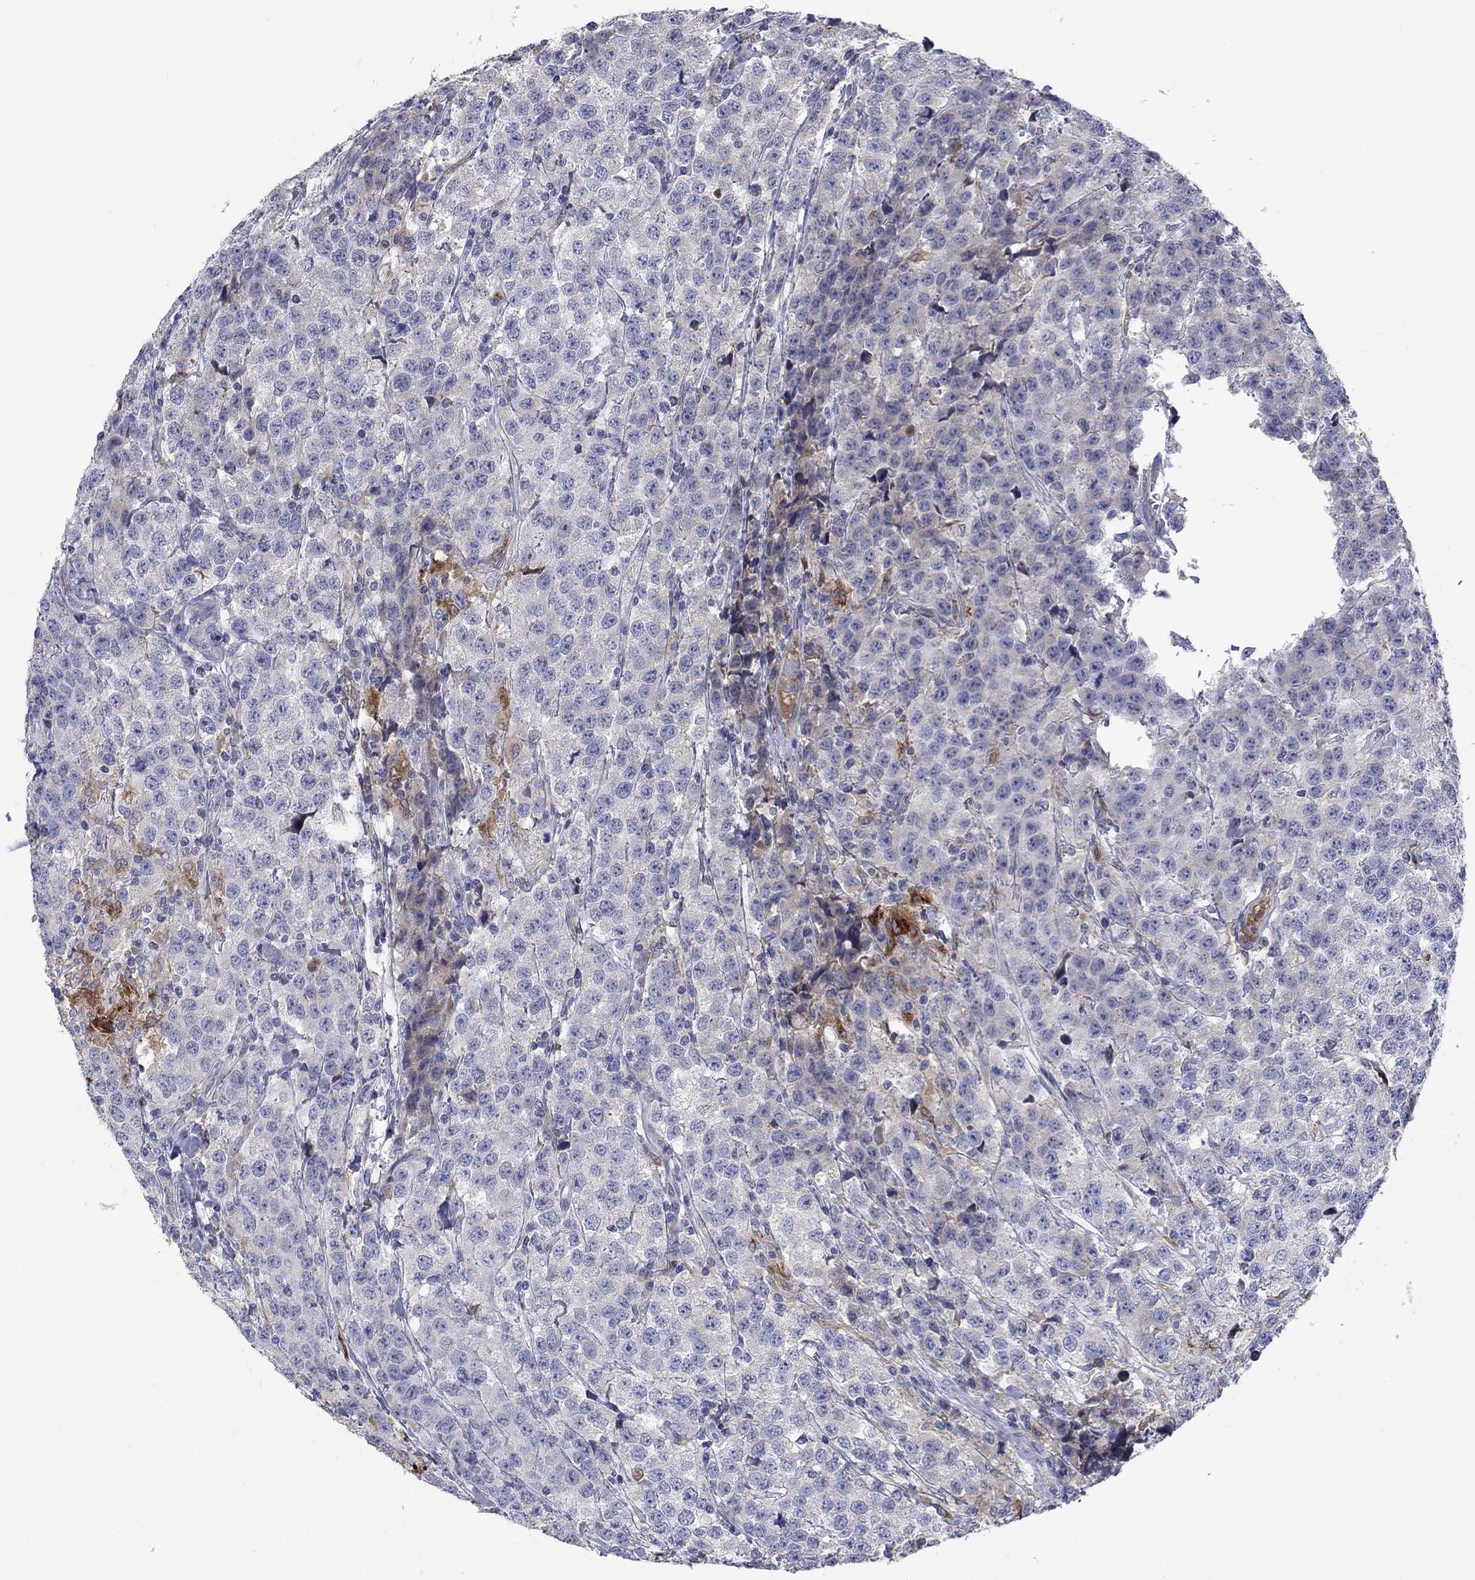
{"staining": {"intensity": "negative", "quantity": "none", "location": "none"}, "tissue": "testis cancer", "cell_type": "Tumor cells", "image_type": "cancer", "snomed": [{"axis": "morphology", "description": "Seminoma, NOS"}, {"axis": "topography", "description": "Testis"}], "caption": "The immunohistochemistry histopathology image has no significant positivity in tumor cells of seminoma (testis) tissue.", "gene": "PTGDS", "patient": {"sex": "male", "age": 59}}